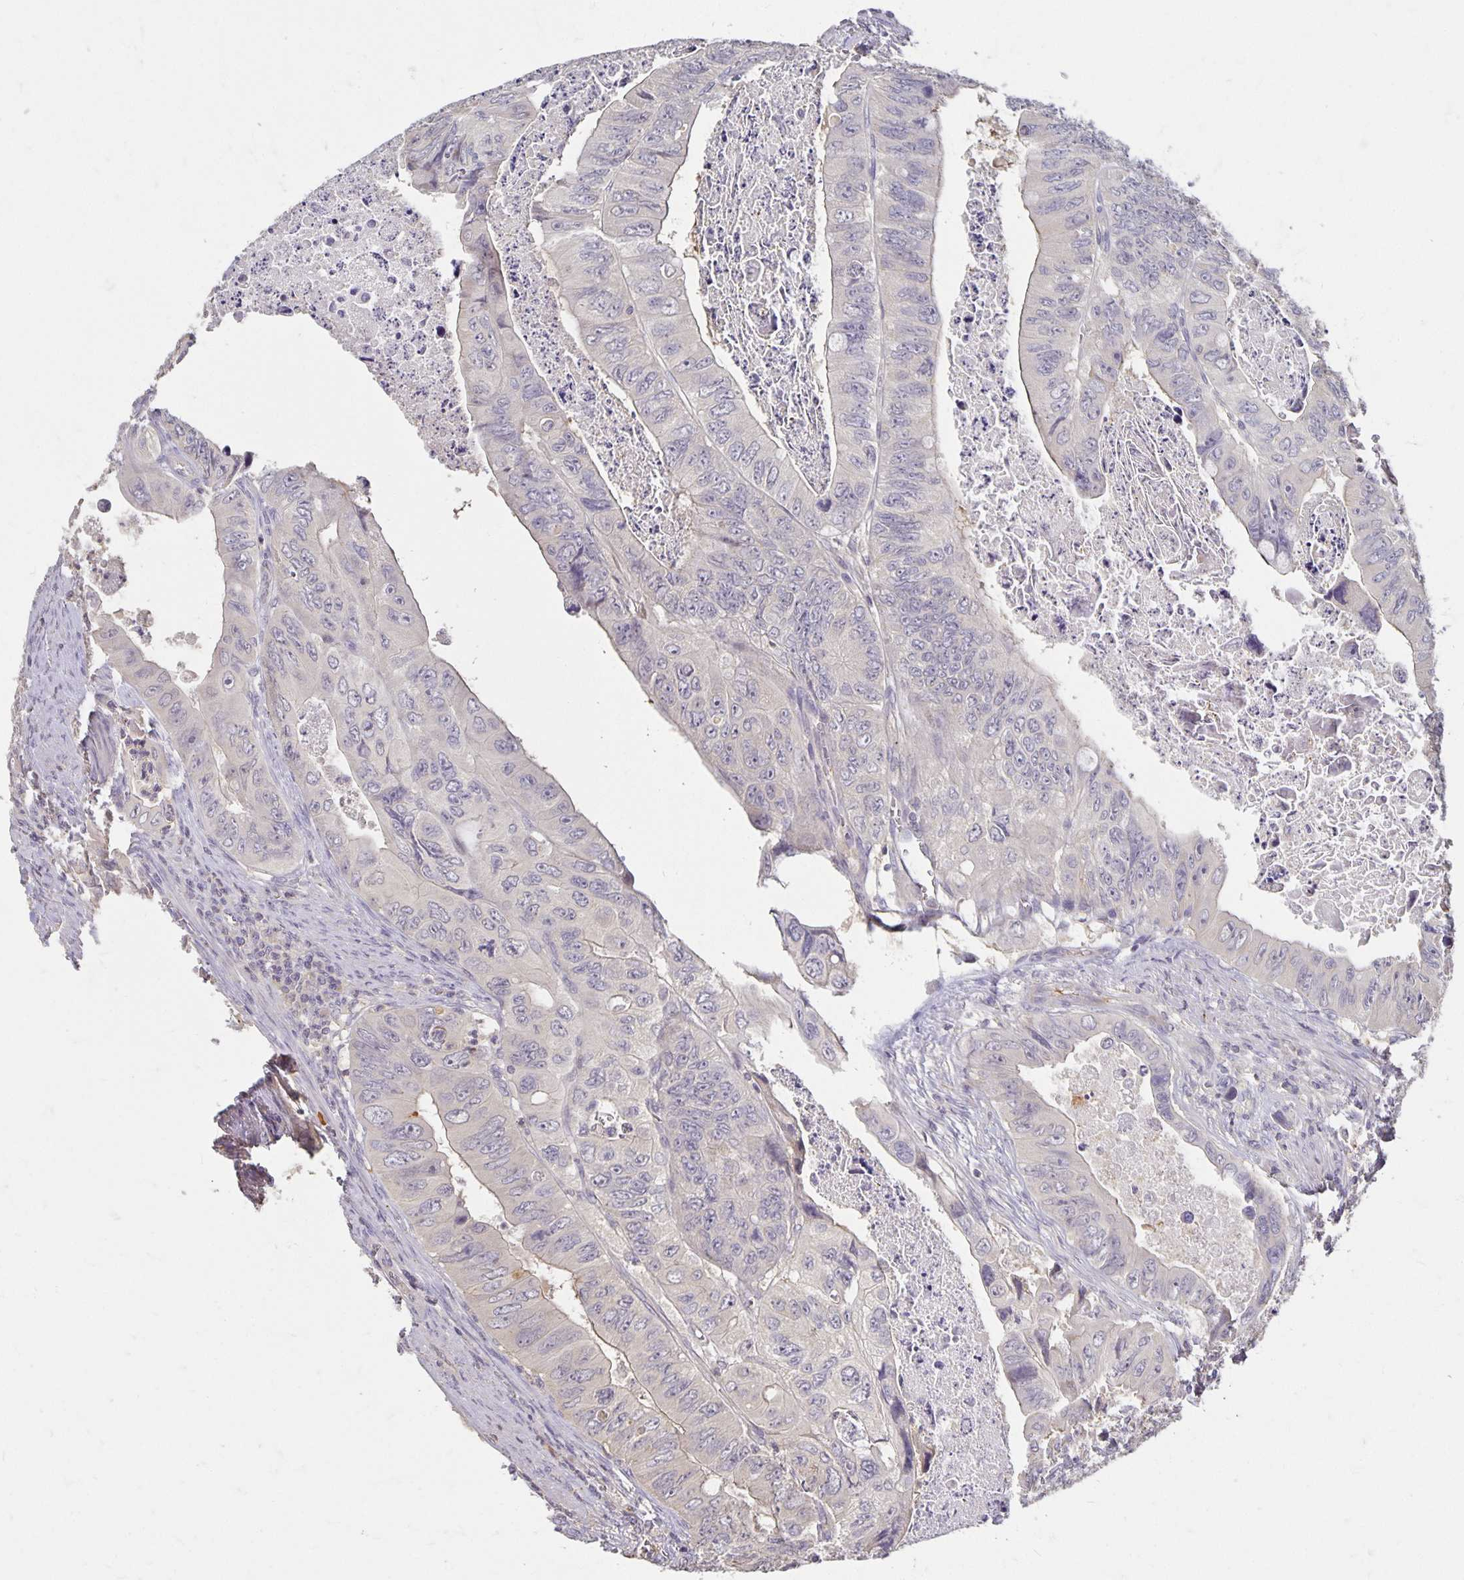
{"staining": {"intensity": "negative", "quantity": "none", "location": "none"}, "tissue": "colorectal cancer", "cell_type": "Tumor cells", "image_type": "cancer", "snomed": [{"axis": "morphology", "description": "Adenocarcinoma, NOS"}, {"axis": "topography", "description": "Colon"}], "caption": "This micrograph is of colorectal cancer (adenocarcinoma) stained with immunohistochemistry (IHC) to label a protein in brown with the nuclei are counter-stained blue. There is no positivity in tumor cells. (DAB IHC visualized using brightfield microscopy, high magnification).", "gene": "CST6", "patient": {"sex": "female", "age": 84}}